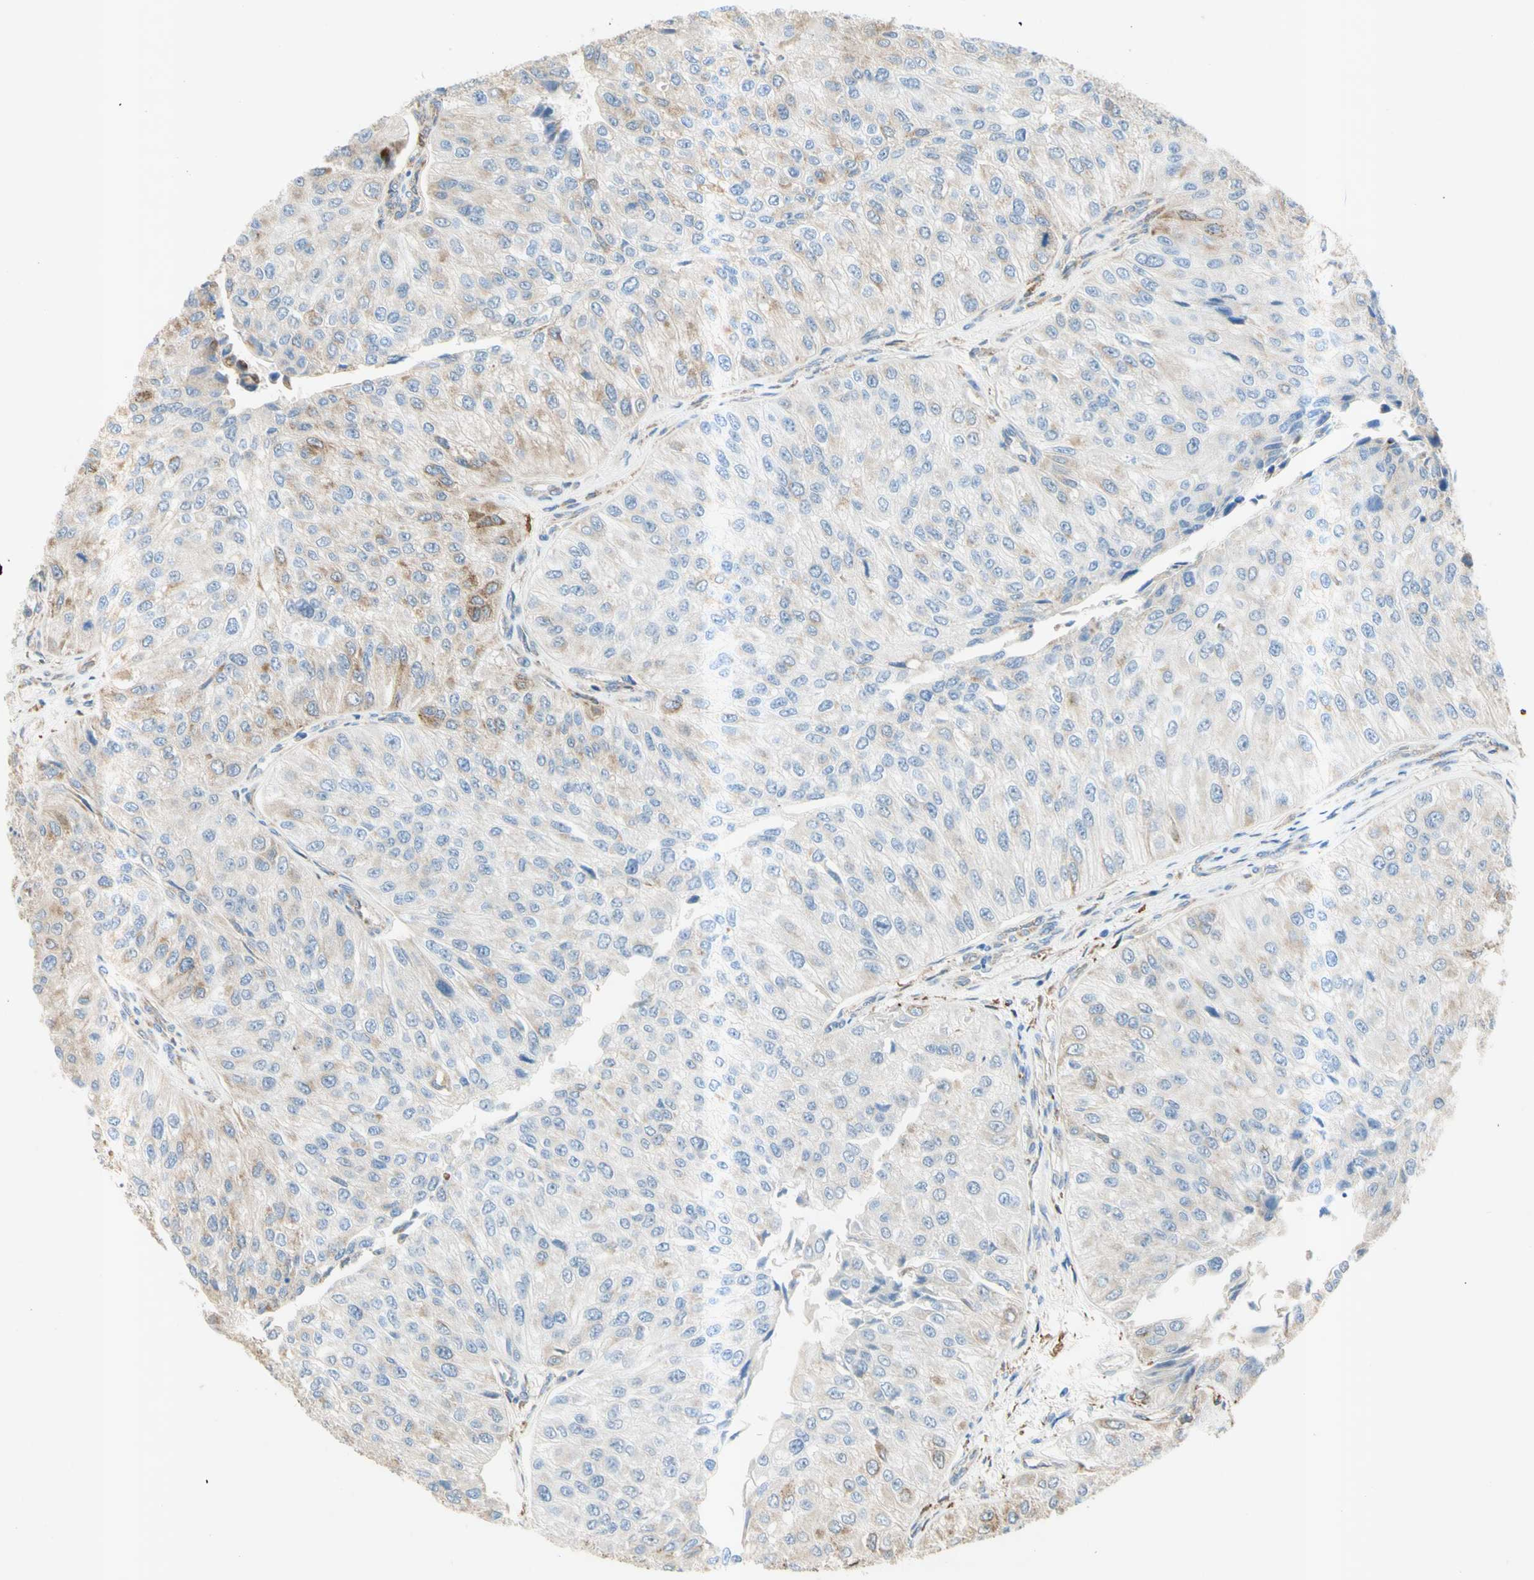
{"staining": {"intensity": "weak", "quantity": "25%-75%", "location": "cytoplasmic/membranous"}, "tissue": "urothelial cancer", "cell_type": "Tumor cells", "image_type": "cancer", "snomed": [{"axis": "morphology", "description": "Urothelial carcinoma, High grade"}, {"axis": "topography", "description": "Kidney"}, {"axis": "topography", "description": "Urinary bladder"}], "caption": "Immunohistochemistry (IHC) histopathology image of neoplastic tissue: human urothelial cancer stained using immunohistochemistry (IHC) exhibits low levels of weak protein expression localized specifically in the cytoplasmic/membranous of tumor cells, appearing as a cytoplasmic/membranous brown color.", "gene": "URB2", "patient": {"sex": "male", "age": 77}}